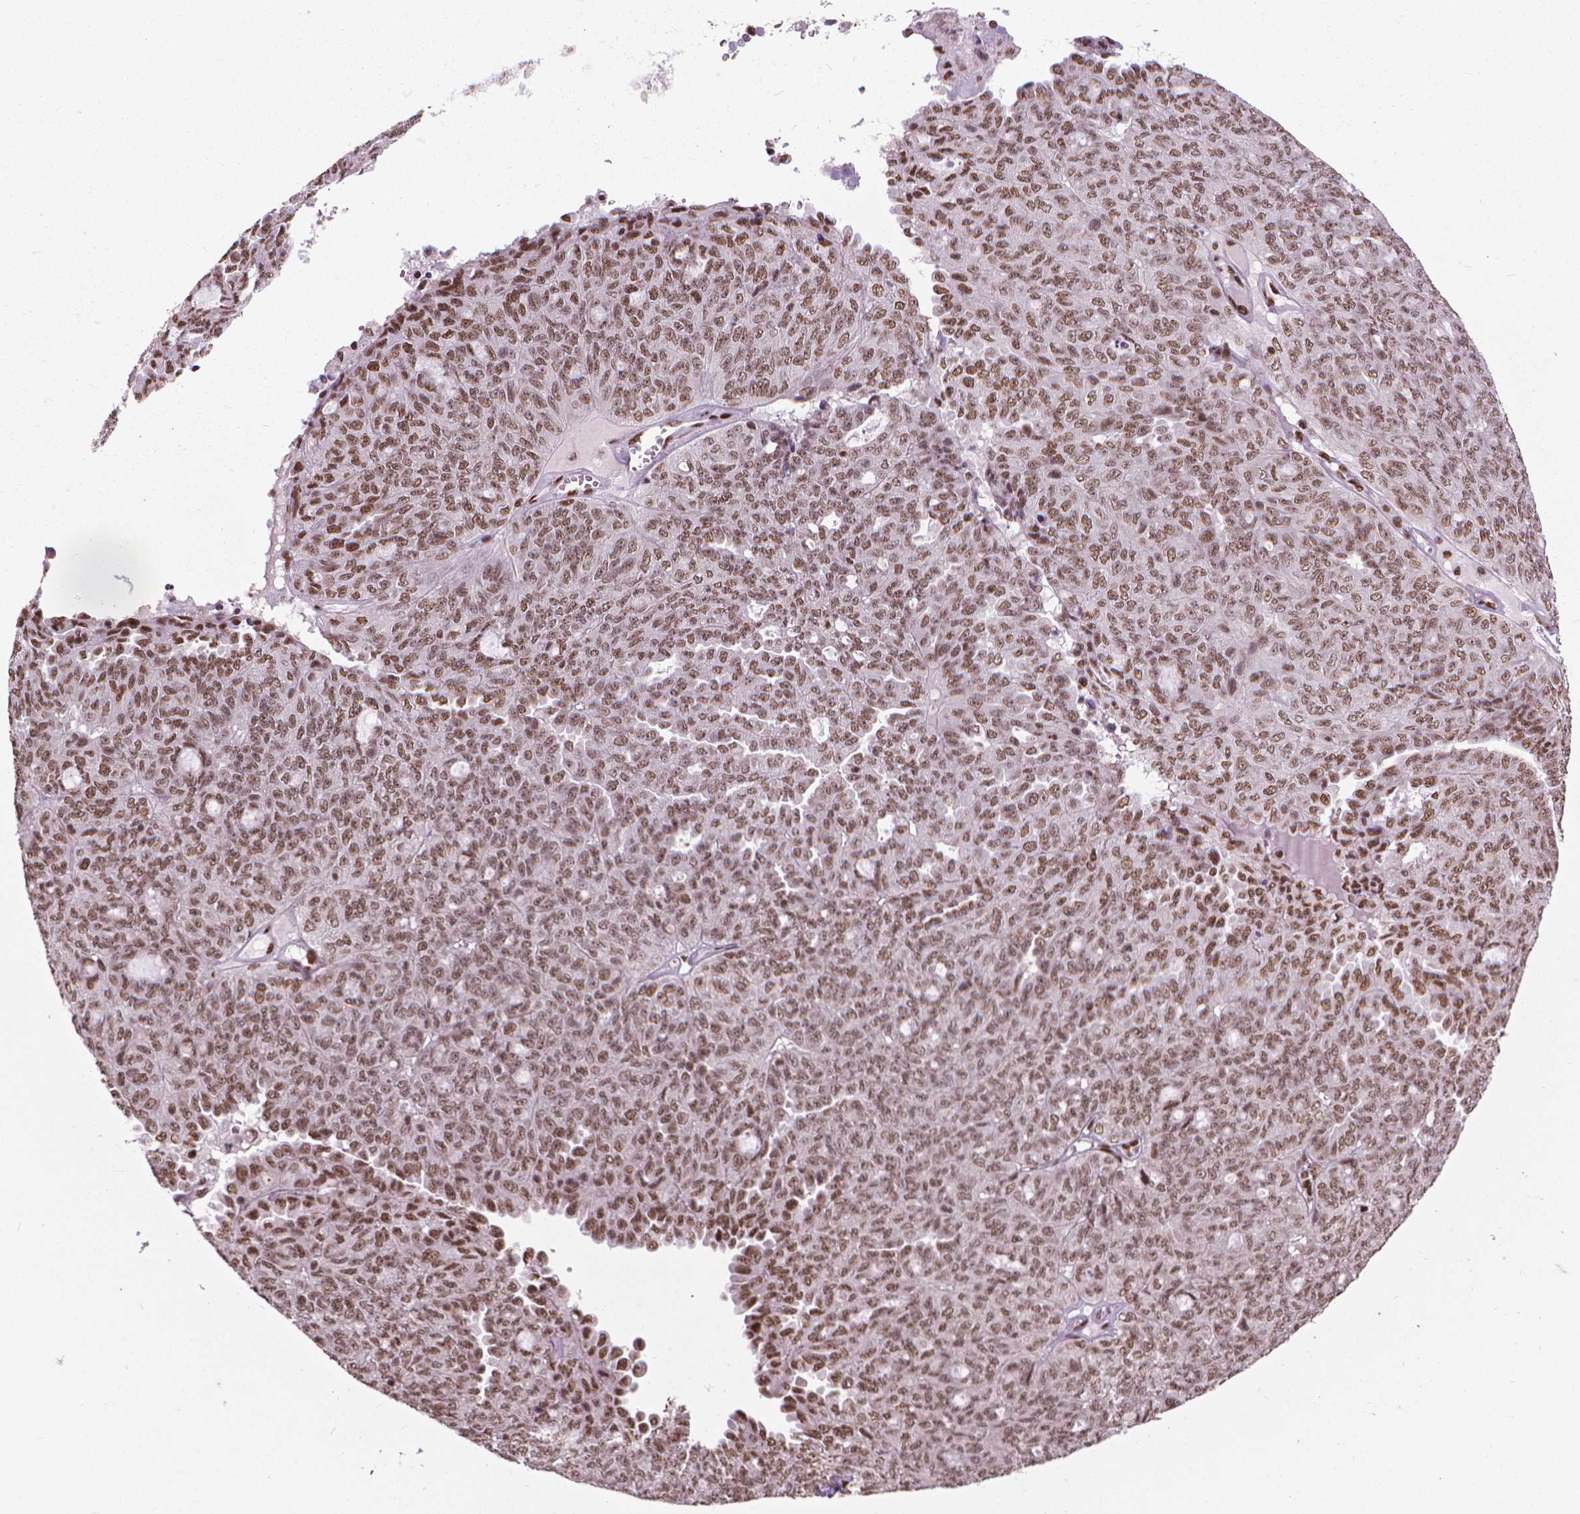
{"staining": {"intensity": "moderate", "quantity": ">75%", "location": "nuclear"}, "tissue": "ovarian cancer", "cell_type": "Tumor cells", "image_type": "cancer", "snomed": [{"axis": "morphology", "description": "Cystadenocarcinoma, serous, NOS"}, {"axis": "topography", "description": "Ovary"}], "caption": "Immunohistochemical staining of human serous cystadenocarcinoma (ovarian) shows medium levels of moderate nuclear protein expression in about >75% of tumor cells. The protein is stained brown, and the nuclei are stained in blue (DAB IHC with brightfield microscopy, high magnification).", "gene": "AKAP8", "patient": {"sex": "female", "age": 71}}